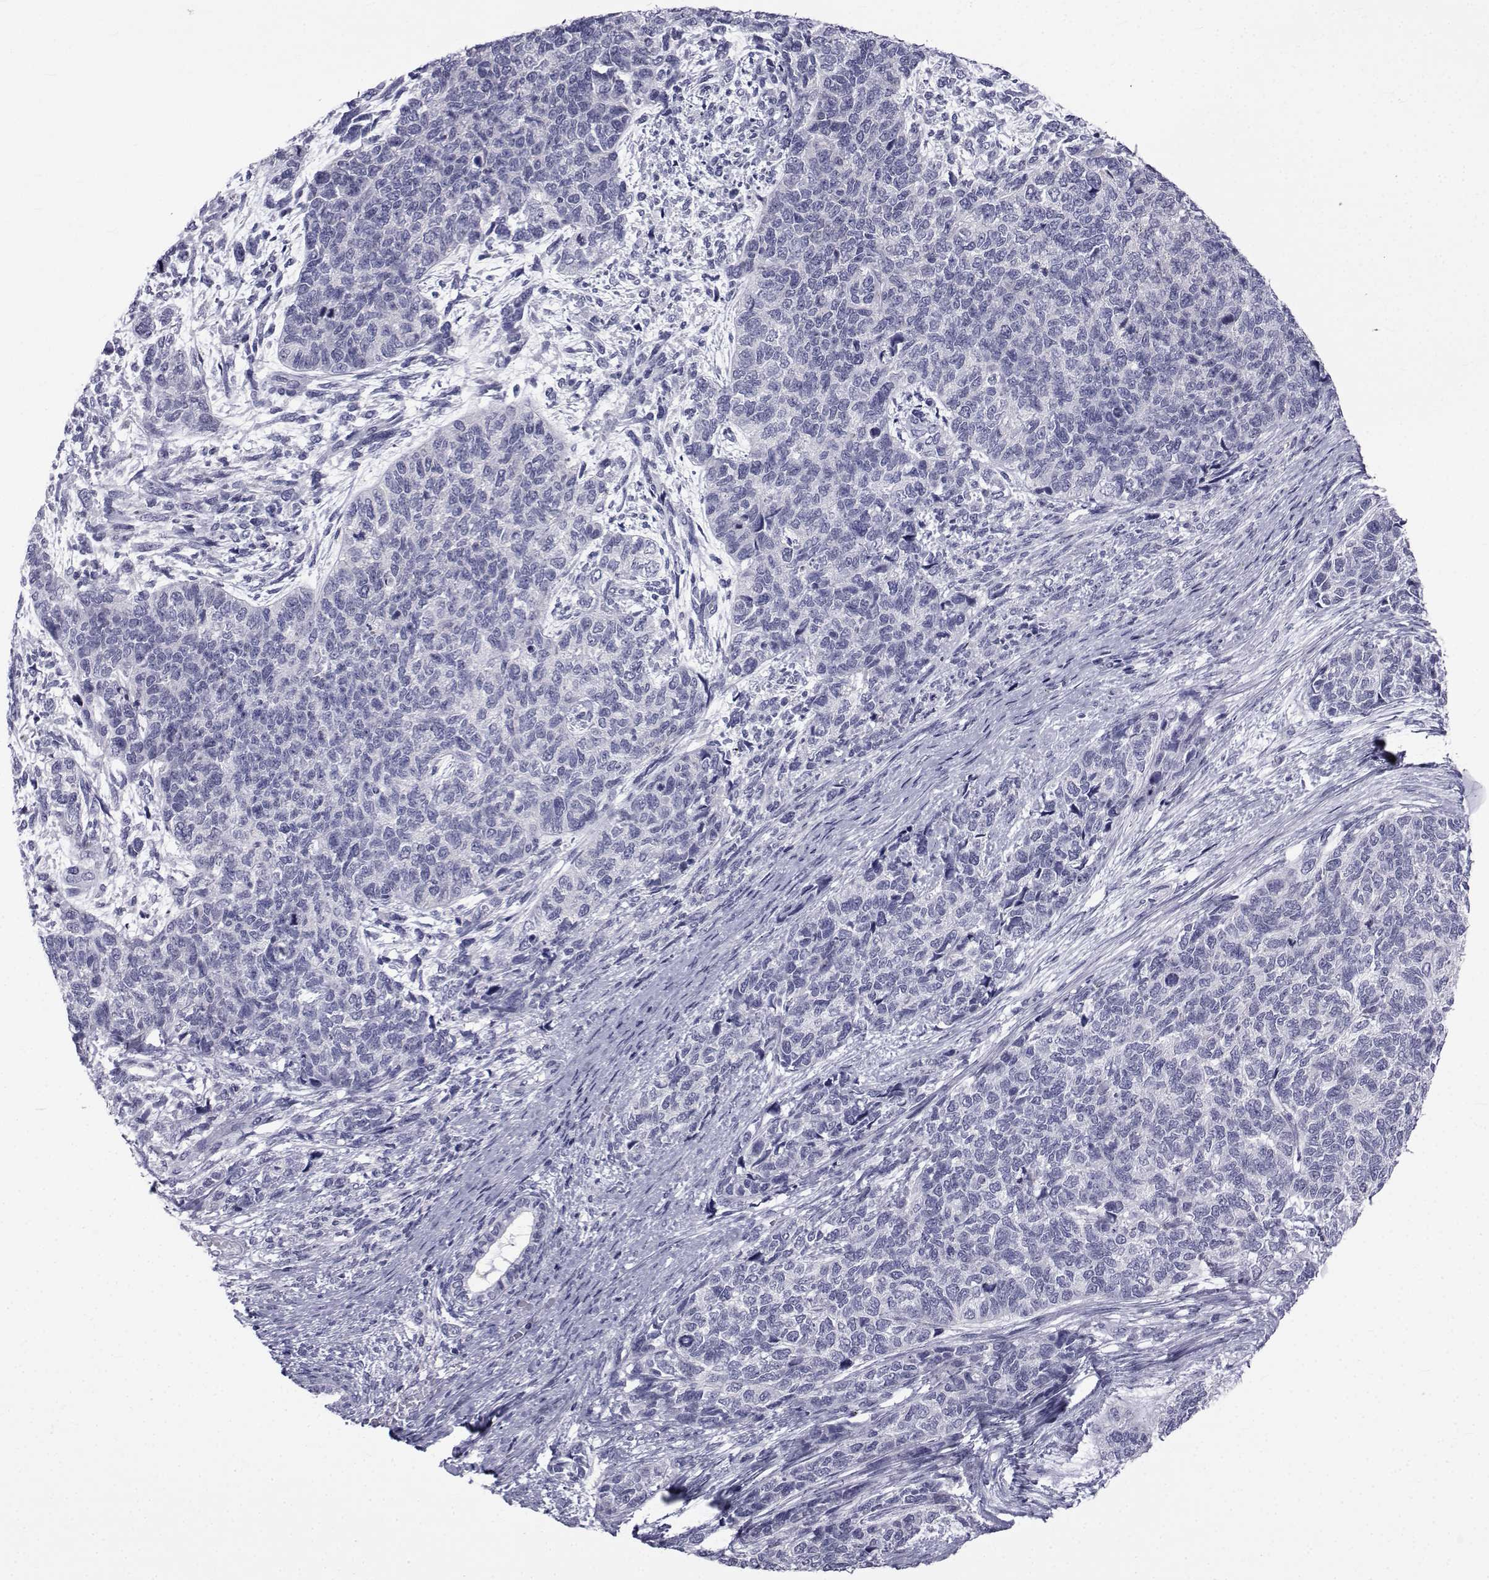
{"staining": {"intensity": "negative", "quantity": "none", "location": "none"}, "tissue": "cervical cancer", "cell_type": "Tumor cells", "image_type": "cancer", "snomed": [{"axis": "morphology", "description": "Squamous cell carcinoma, NOS"}, {"axis": "topography", "description": "Cervix"}], "caption": "Tumor cells show no significant expression in cervical cancer.", "gene": "PDE6H", "patient": {"sex": "female", "age": 63}}